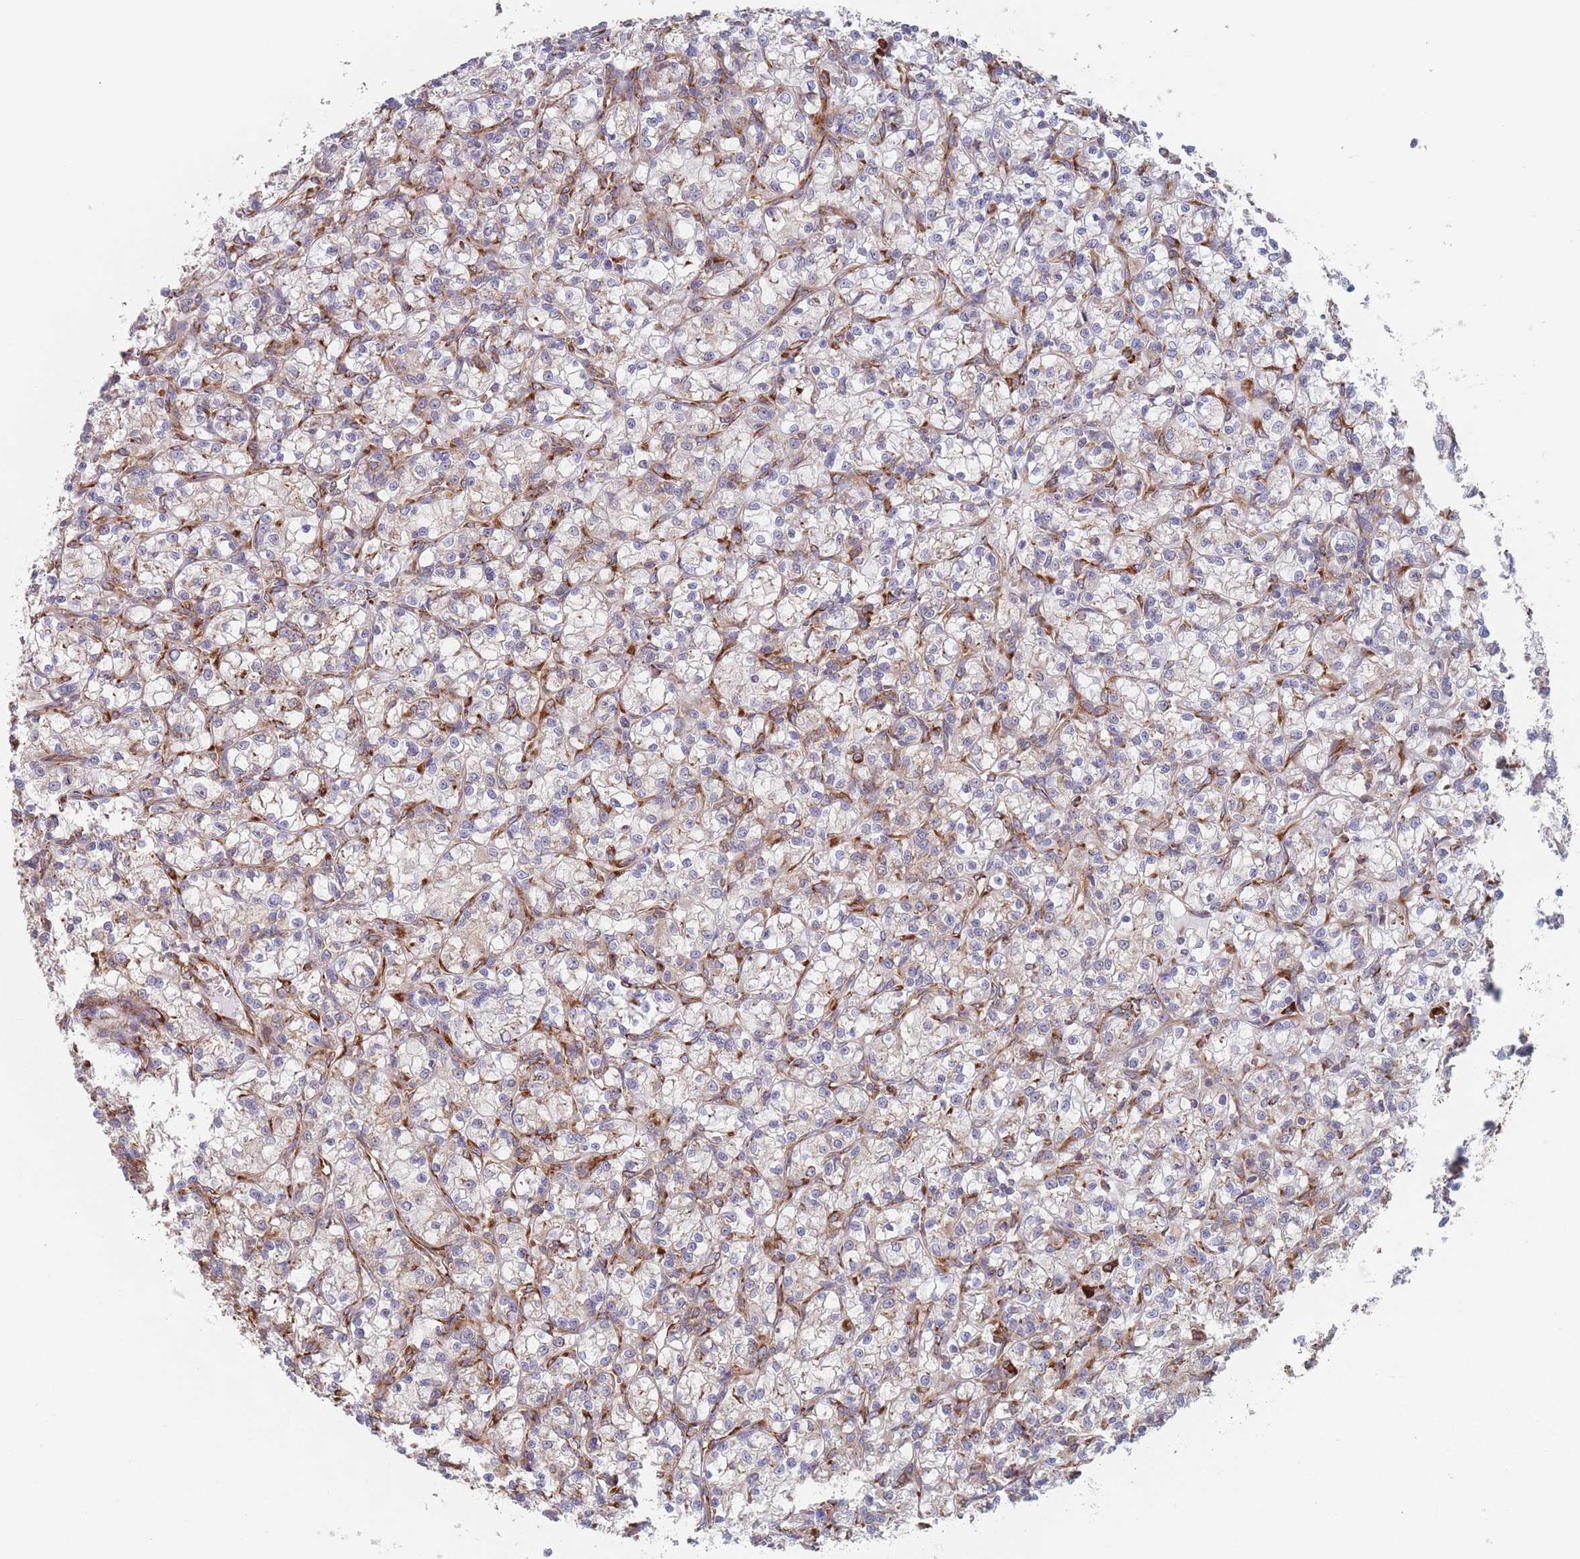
{"staining": {"intensity": "weak", "quantity": "<25%", "location": "cytoplasmic/membranous"}, "tissue": "renal cancer", "cell_type": "Tumor cells", "image_type": "cancer", "snomed": [{"axis": "morphology", "description": "Adenocarcinoma, NOS"}, {"axis": "topography", "description": "Kidney"}], "caption": "An immunohistochemistry (IHC) histopathology image of renal cancer is shown. There is no staining in tumor cells of renal cancer.", "gene": "EEF1B2", "patient": {"sex": "female", "age": 59}}